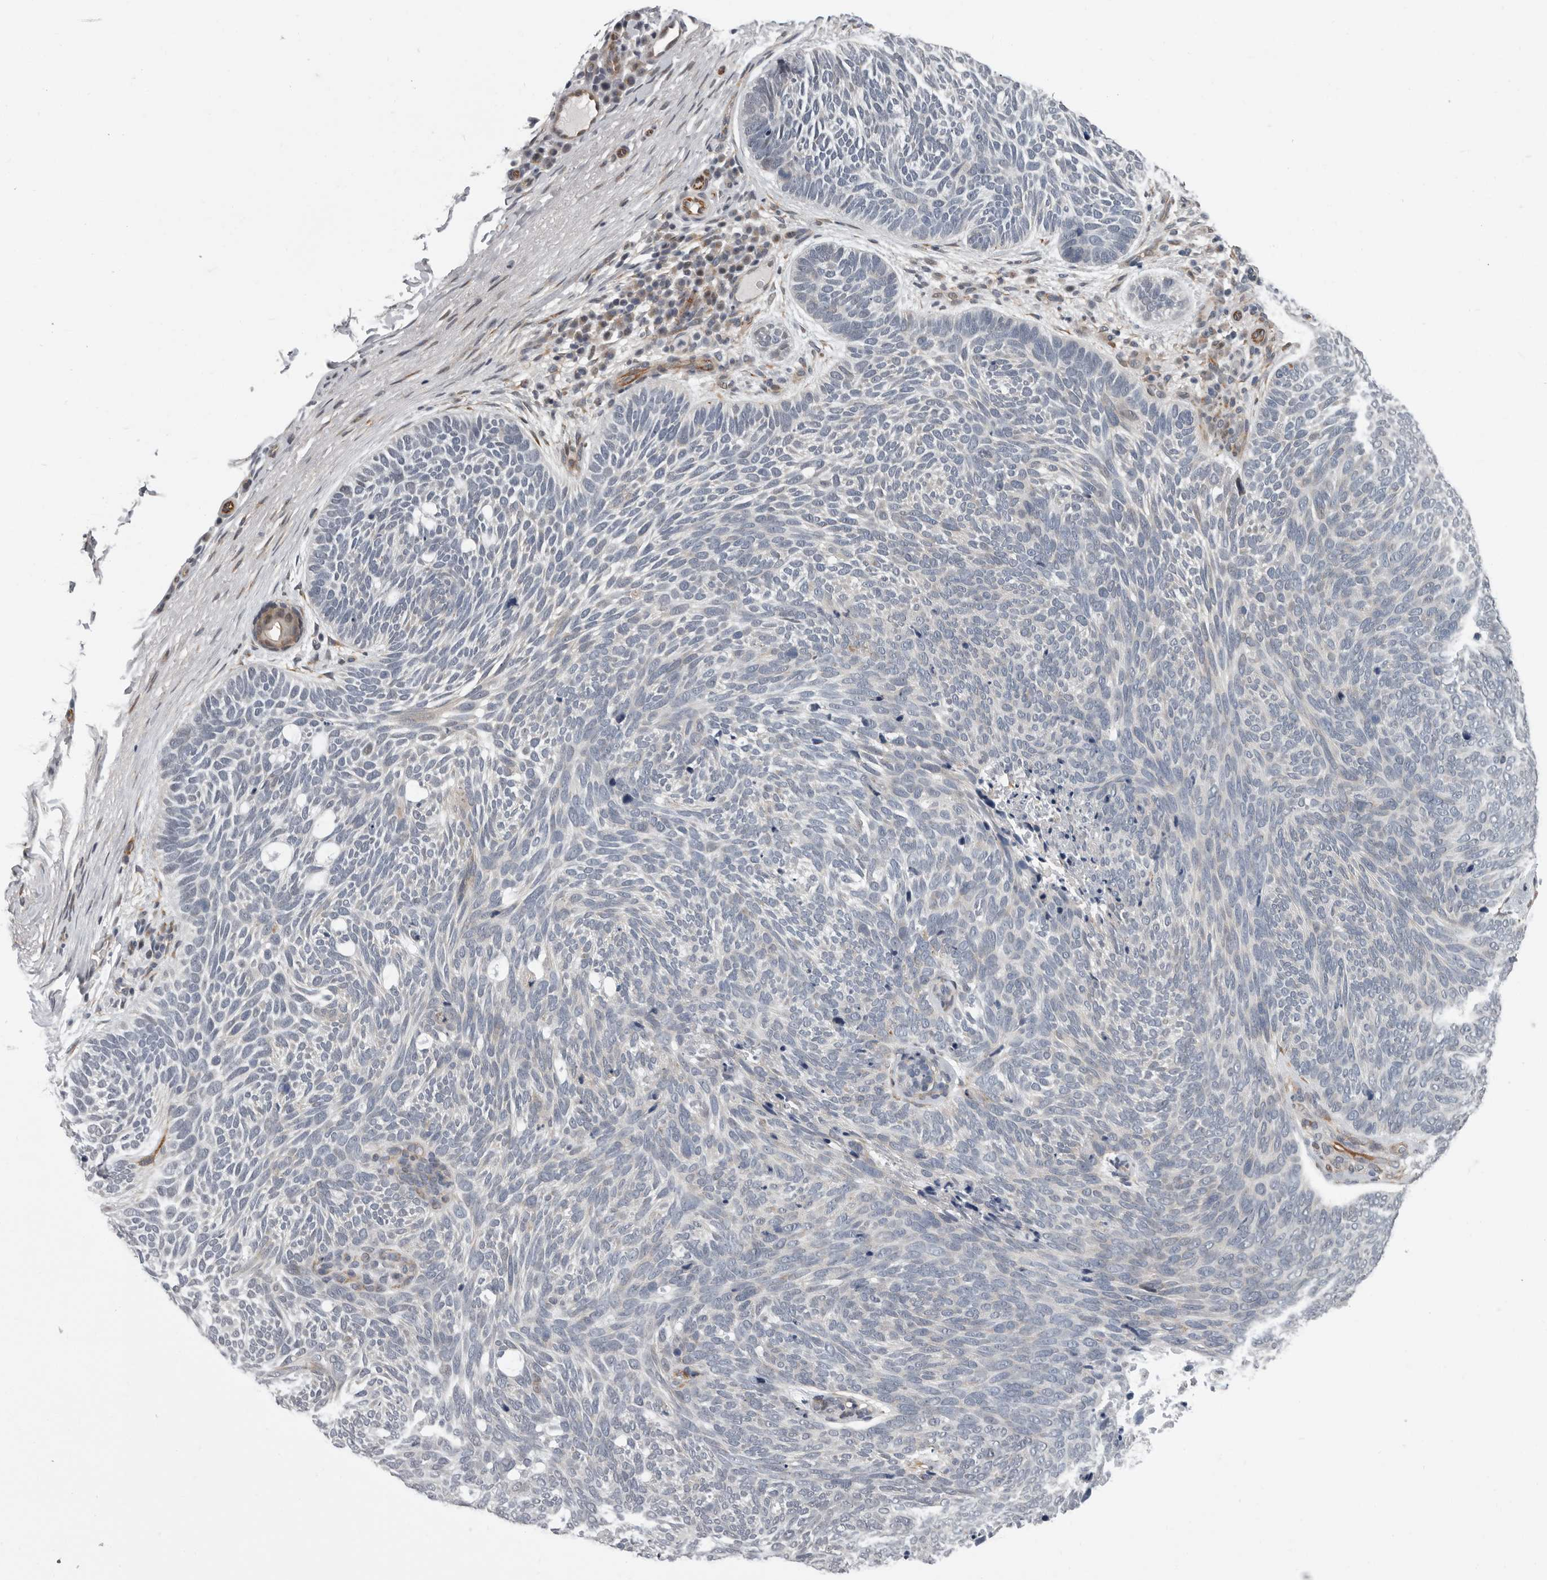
{"staining": {"intensity": "negative", "quantity": "none", "location": "none"}, "tissue": "skin cancer", "cell_type": "Tumor cells", "image_type": "cancer", "snomed": [{"axis": "morphology", "description": "Basal cell carcinoma"}, {"axis": "topography", "description": "Skin"}], "caption": "High magnification brightfield microscopy of skin cancer stained with DAB (brown) and counterstained with hematoxylin (blue): tumor cells show no significant positivity. Nuclei are stained in blue.", "gene": "RALGPS2", "patient": {"sex": "female", "age": 85}}